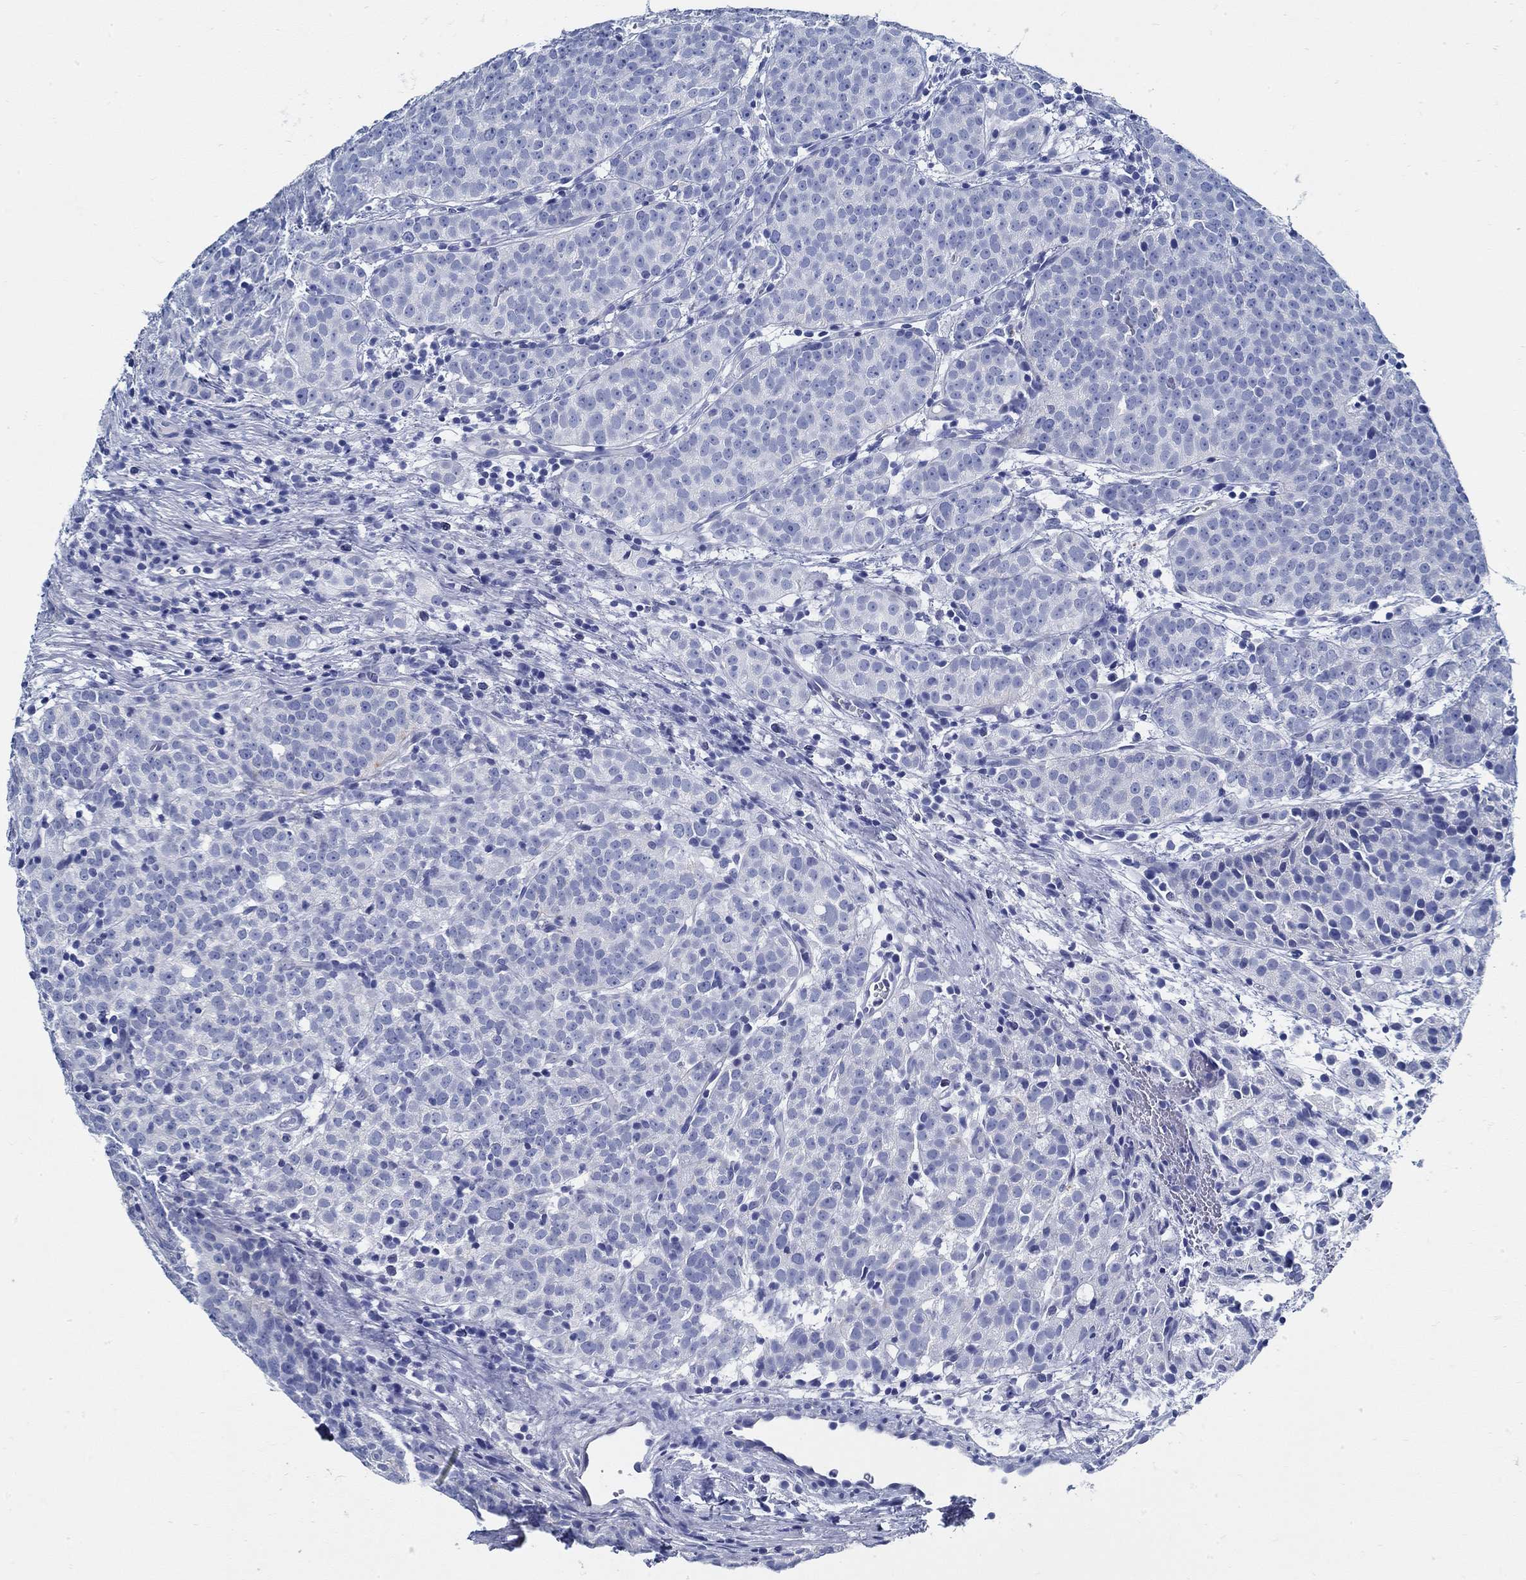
{"staining": {"intensity": "negative", "quantity": "none", "location": "none"}, "tissue": "prostate cancer", "cell_type": "Tumor cells", "image_type": "cancer", "snomed": [{"axis": "morphology", "description": "Adenocarcinoma, High grade"}, {"axis": "topography", "description": "Prostate"}], "caption": "Tumor cells show no significant protein positivity in prostate high-grade adenocarcinoma.", "gene": "SLC45A1", "patient": {"sex": "male", "age": 53}}